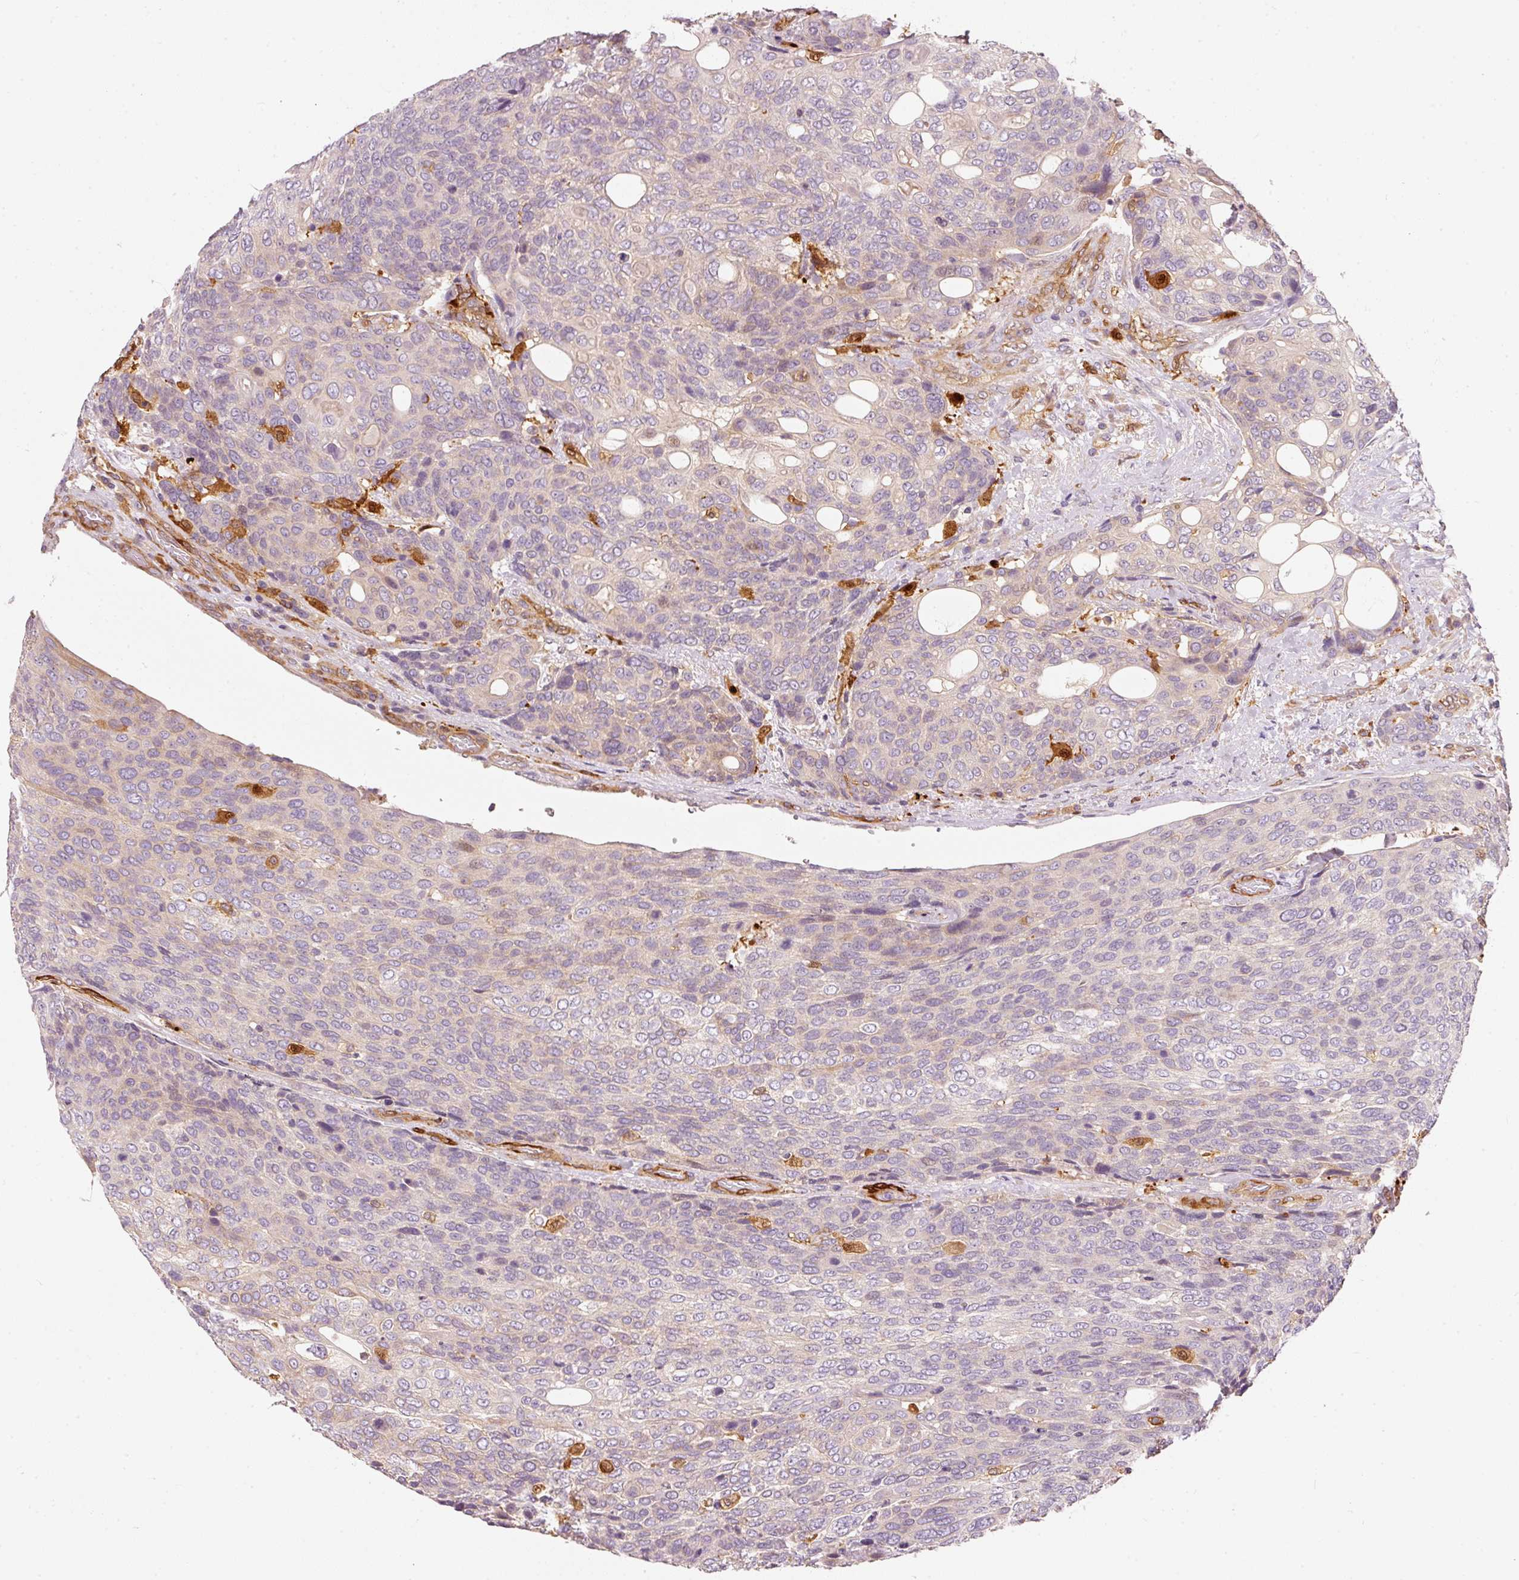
{"staining": {"intensity": "weak", "quantity": "<25%", "location": "cytoplasmic/membranous"}, "tissue": "urothelial cancer", "cell_type": "Tumor cells", "image_type": "cancer", "snomed": [{"axis": "morphology", "description": "Urothelial carcinoma, High grade"}, {"axis": "topography", "description": "Urinary bladder"}], "caption": "The IHC histopathology image has no significant staining in tumor cells of urothelial carcinoma (high-grade) tissue.", "gene": "IQGAP2", "patient": {"sex": "female", "age": 70}}